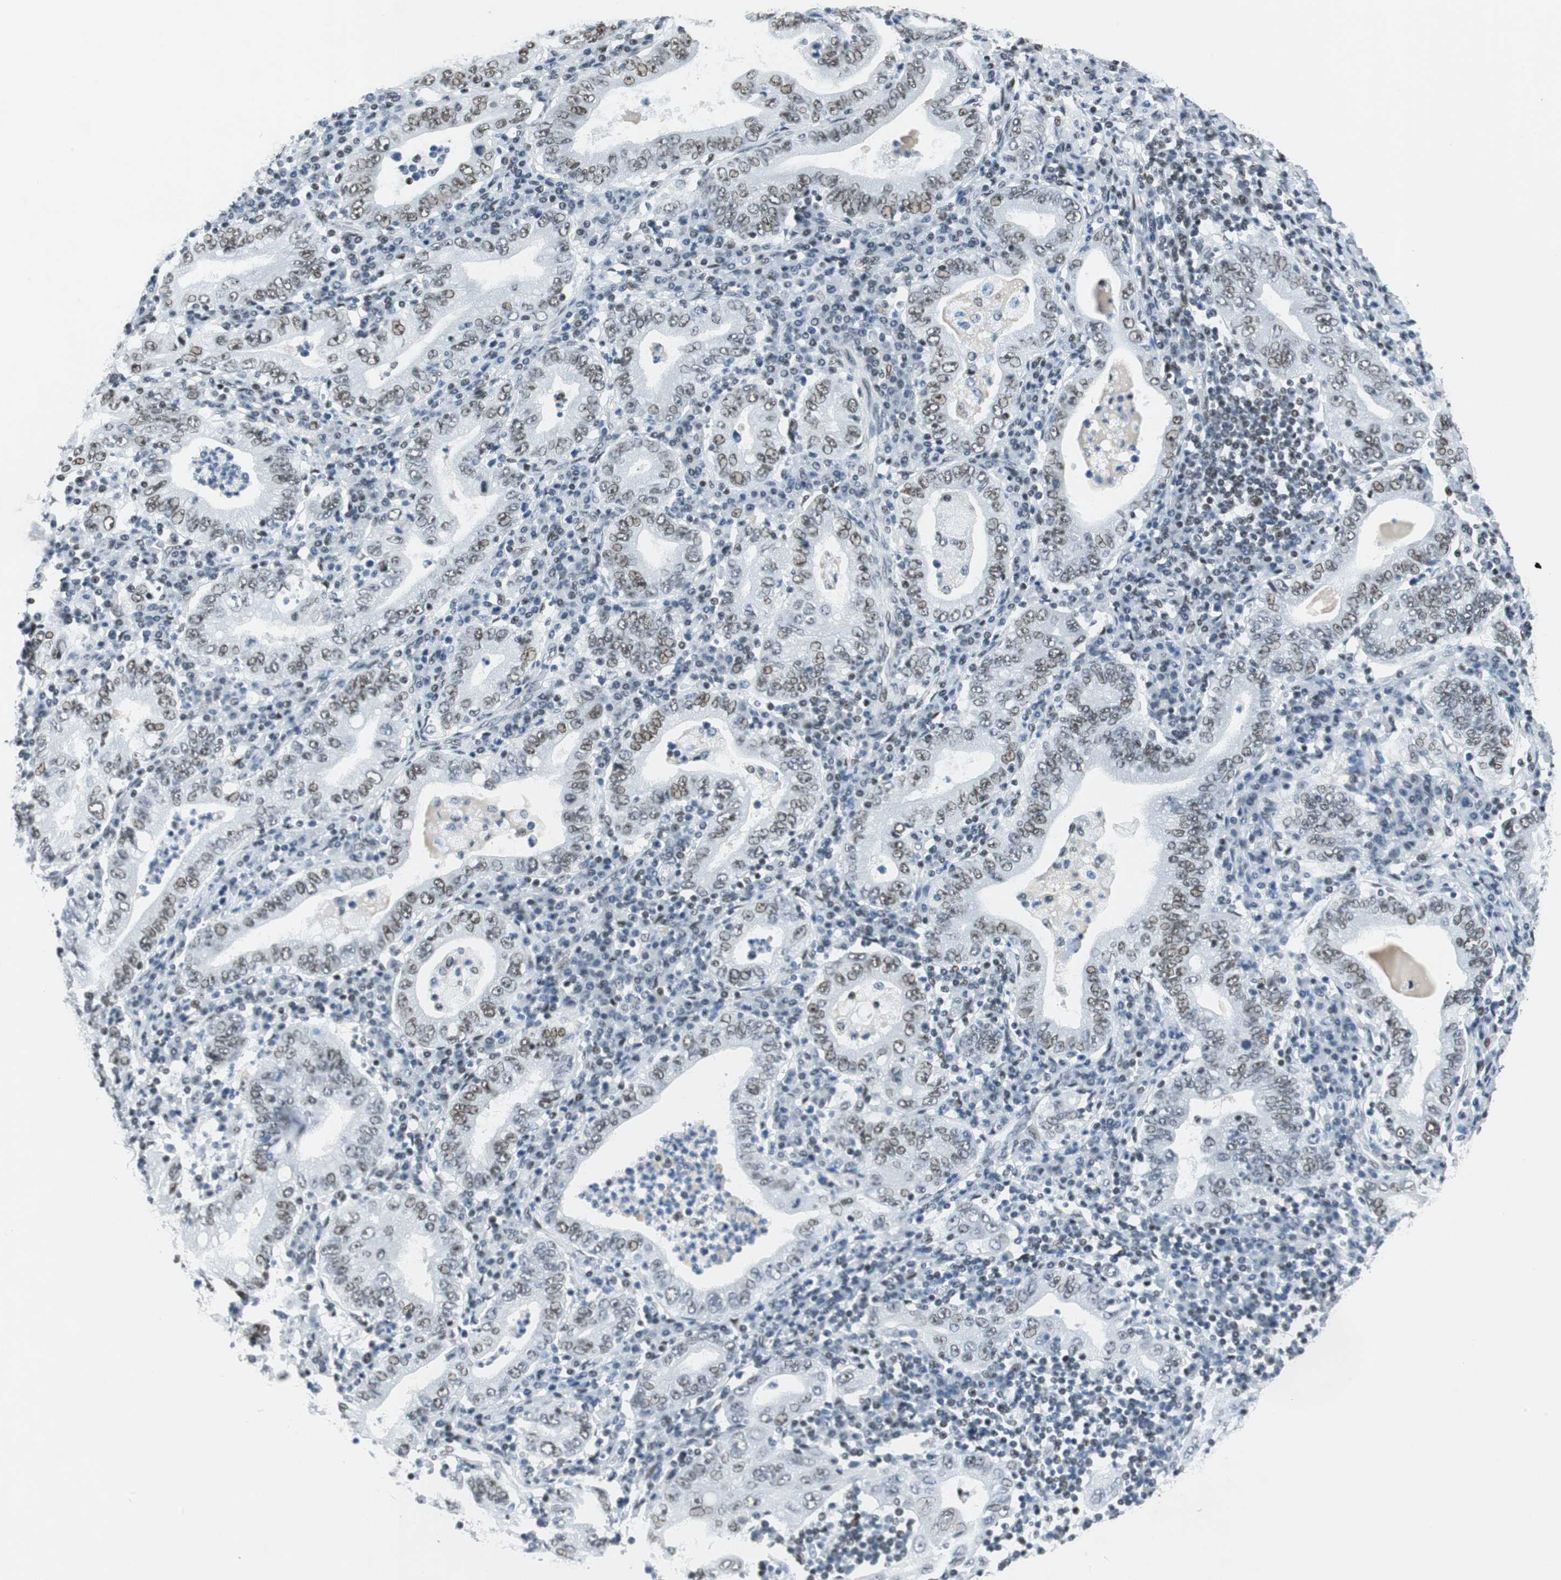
{"staining": {"intensity": "weak", "quantity": "25%-75%", "location": "nuclear"}, "tissue": "stomach cancer", "cell_type": "Tumor cells", "image_type": "cancer", "snomed": [{"axis": "morphology", "description": "Normal tissue, NOS"}, {"axis": "morphology", "description": "Adenocarcinoma, NOS"}, {"axis": "topography", "description": "Esophagus"}, {"axis": "topography", "description": "Stomach, upper"}, {"axis": "topography", "description": "Peripheral nerve tissue"}], "caption": "Stomach cancer was stained to show a protein in brown. There is low levels of weak nuclear positivity in approximately 25%-75% of tumor cells. Nuclei are stained in blue.", "gene": "HDAC3", "patient": {"sex": "male", "age": 62}}